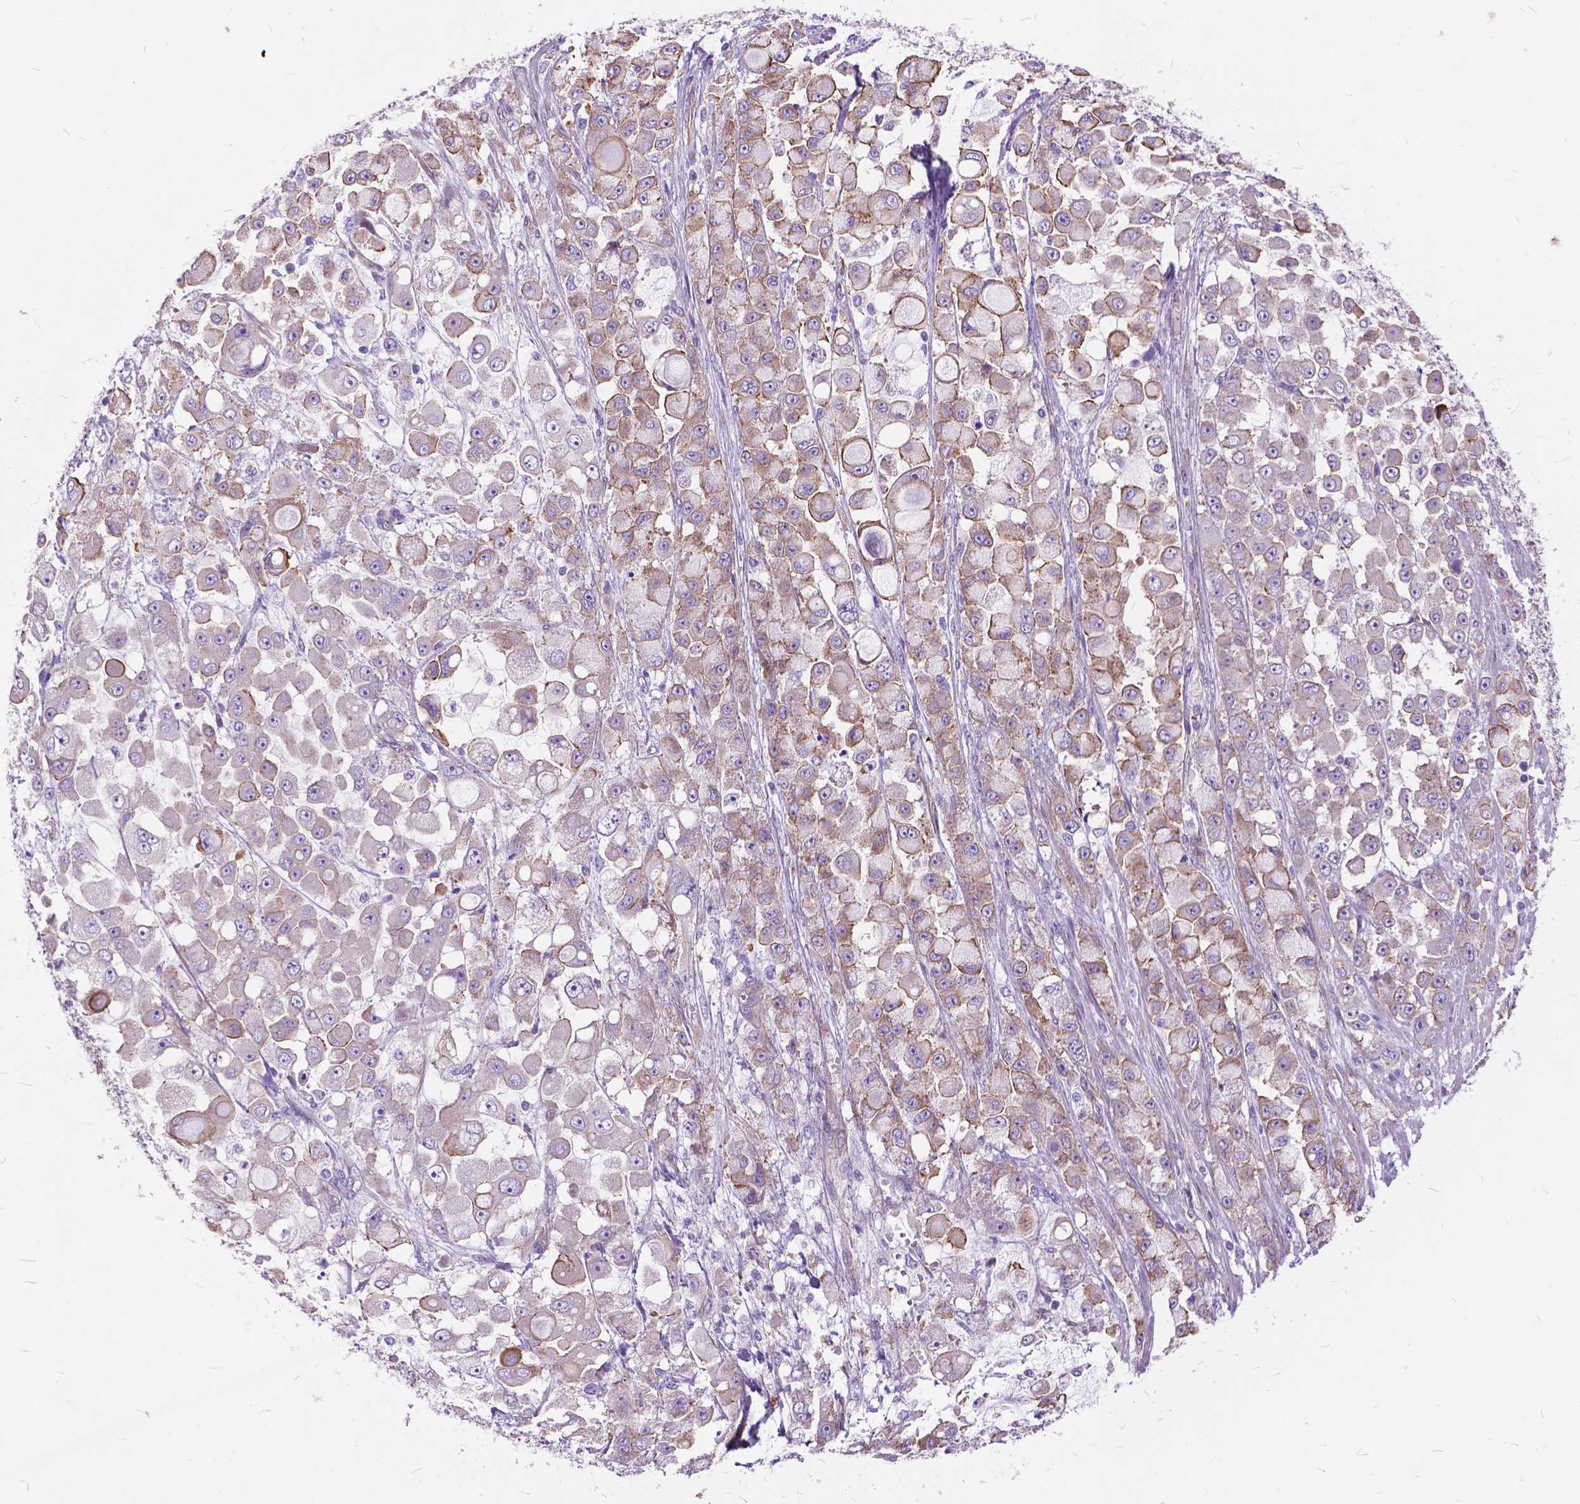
{"staining": {"intensity": "moderate", "quantity": "25%-75%", "location": "cytoplasmic/membranous"}, "tissue": "stomach cancer", "cell_type": "Tumor cells", "image_type": "cancer", "snomed": [{"axis": "morphology", "description": "Adenocarcinoma, NOS"}, {"axis": "topography", "description": "Stomach"}], "caption": "Immunohistochemical staining of stomach cancer (adenocarcinoma) demonstrates medium levels of moderate cytoplasmic/membranous protein positivity in approximately 25%-75% of tumor cells. (DAB IHC, brown staining for protein, blue staining for nuclei).", "gene": "FLT4", "patient": {"sex": "female", "age": 76}}